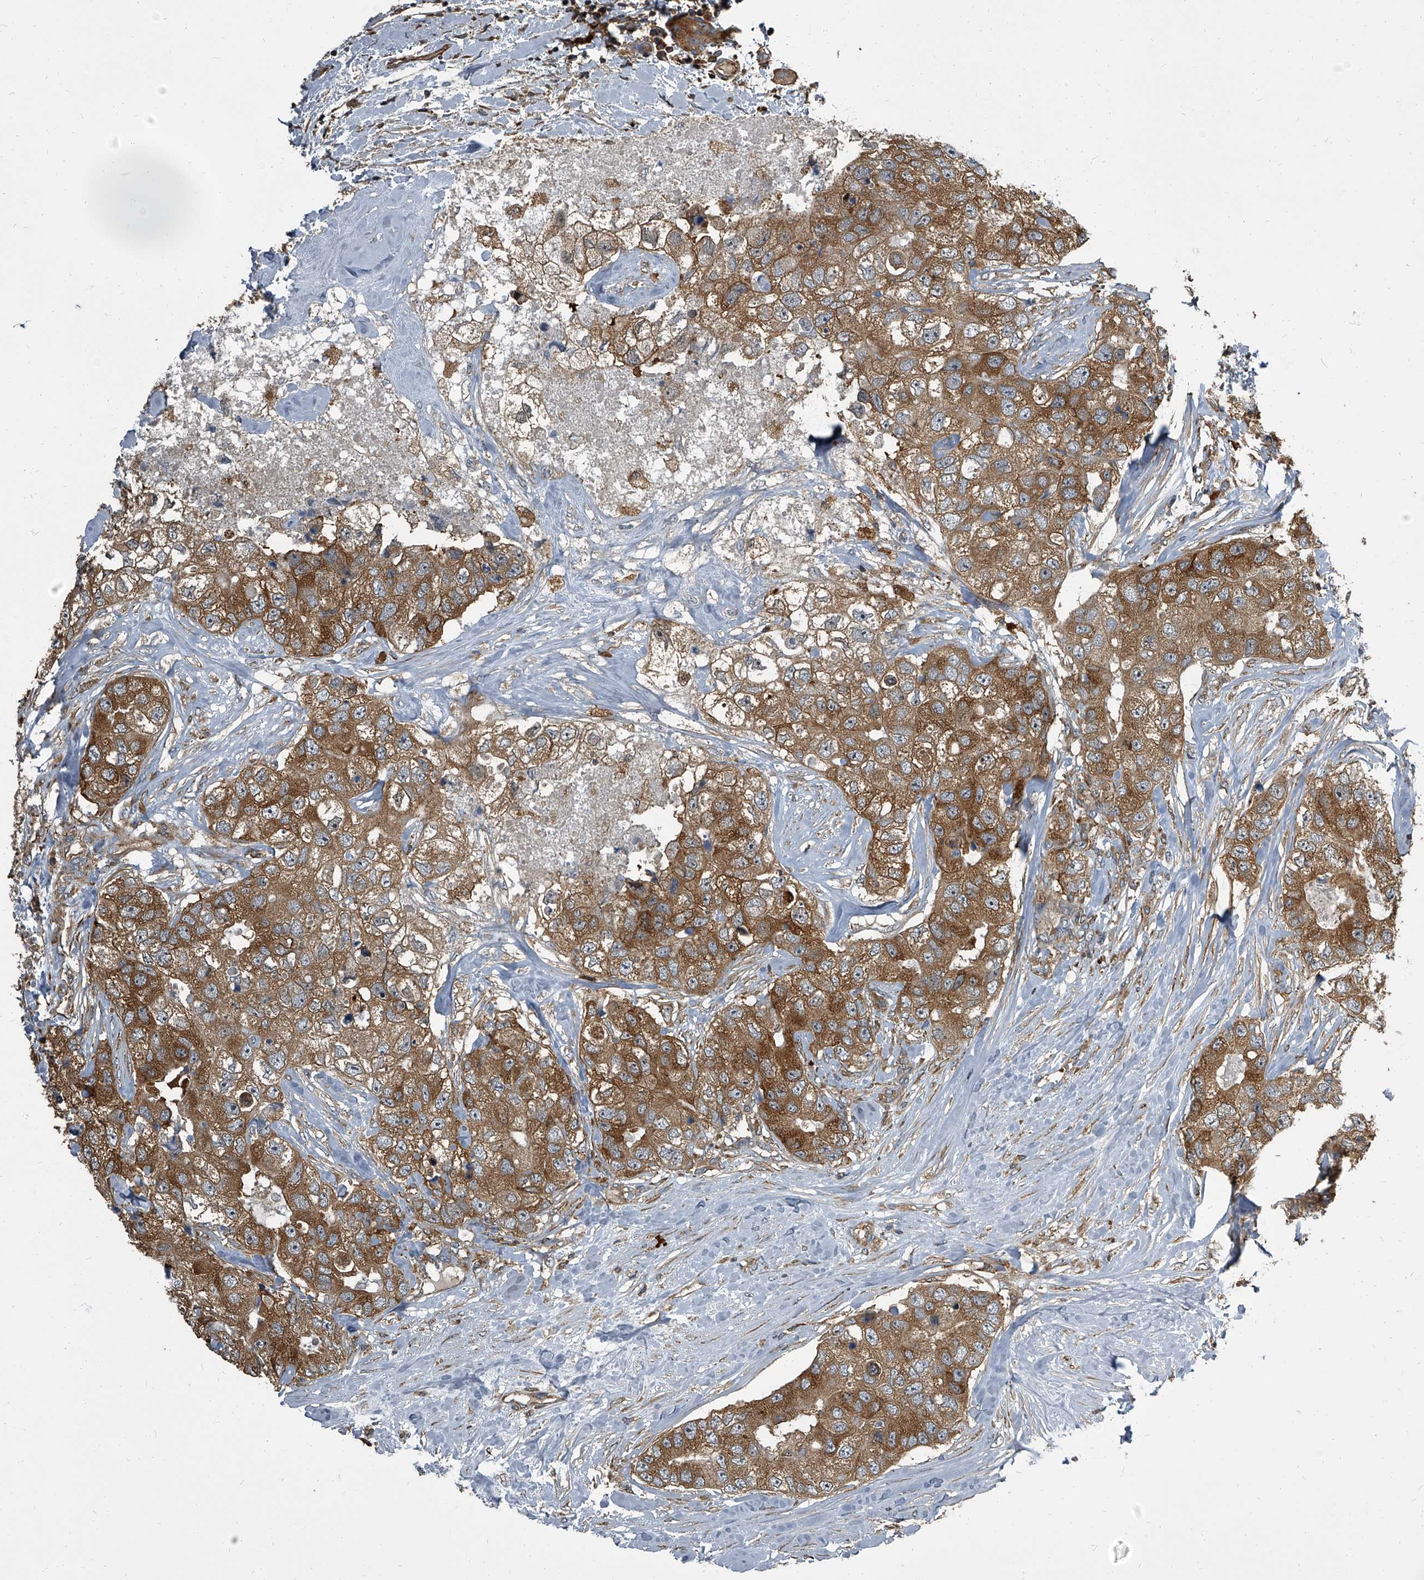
{"staining": {"intensity": "moderate", "quantity": ">75%", "location": "cytoplasmic/membranous"}, "tissue": "breast cancer", "cell_type": "Tumor cells", "image_type": "cancer", "snomed": [{"axis": "morphology", "description": "Duct carcinoma"}, {"axis": "topography", "description": "Breast"}], "caption": "This histopathology image reveals immunohistochemistry staining of human infiltrating ductal carcinoma (breast), with medium moderate cytoplasmic/membranous staining in about >75% of tumor cells.", "gene": "CDV3", "patient": {"sex": "female", "age": 62}}